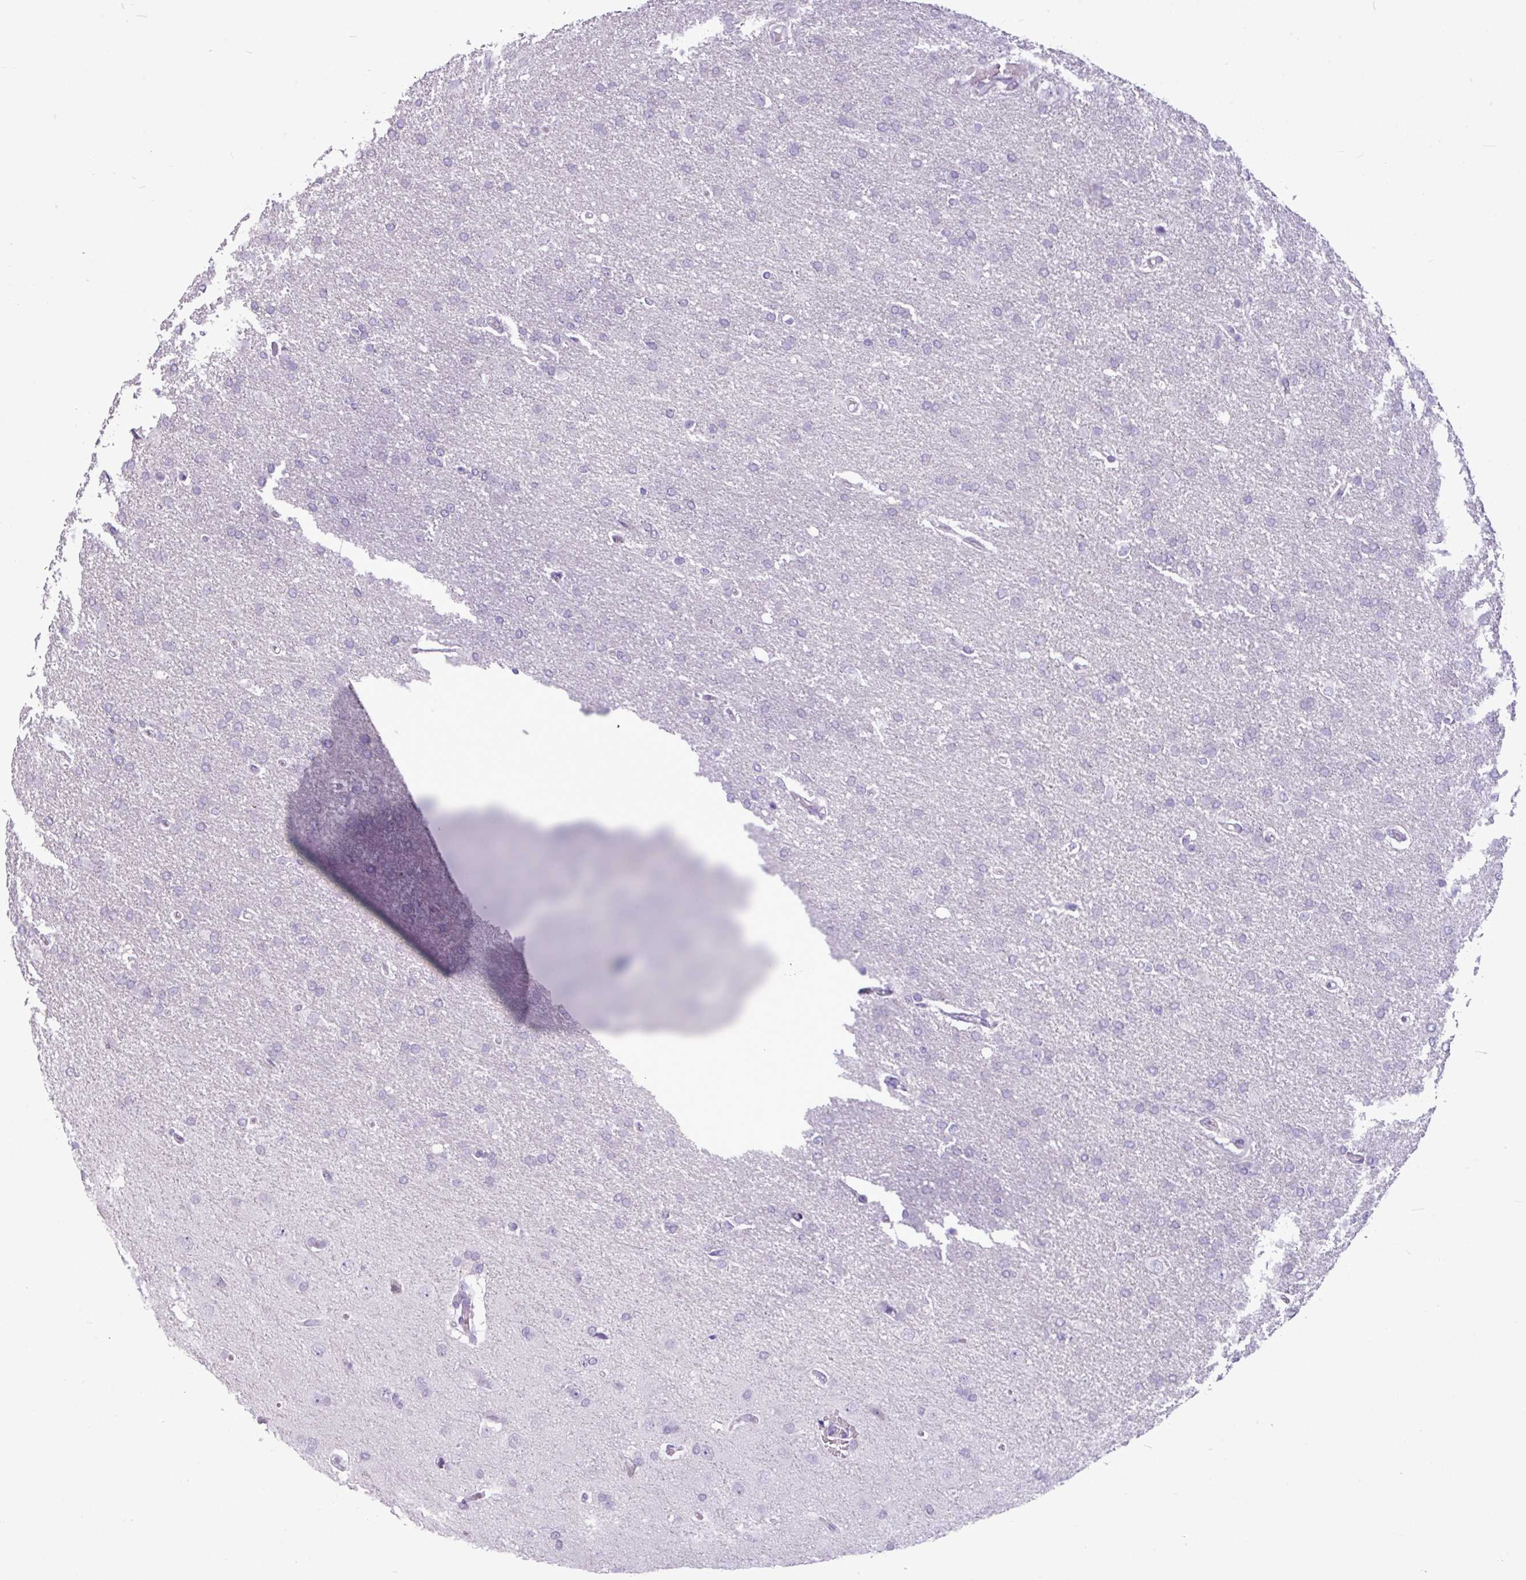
{"staining": {"intensity": "negative", "quantity": "none", "location": "none"}, "tissue": "glioma", "cell_type": "Tumor cells", "image_type": "cancer", "snomed": [{"axis": "morphology", "description": "Glioma, malignant, High grade"}, {"axis": "topography", "description": "Brain"}], "caption": "Tumor cells are negative for protein expression in human glioma.", "gene": "AMY2A", "patient": {"sex": "male", "age": 72}}